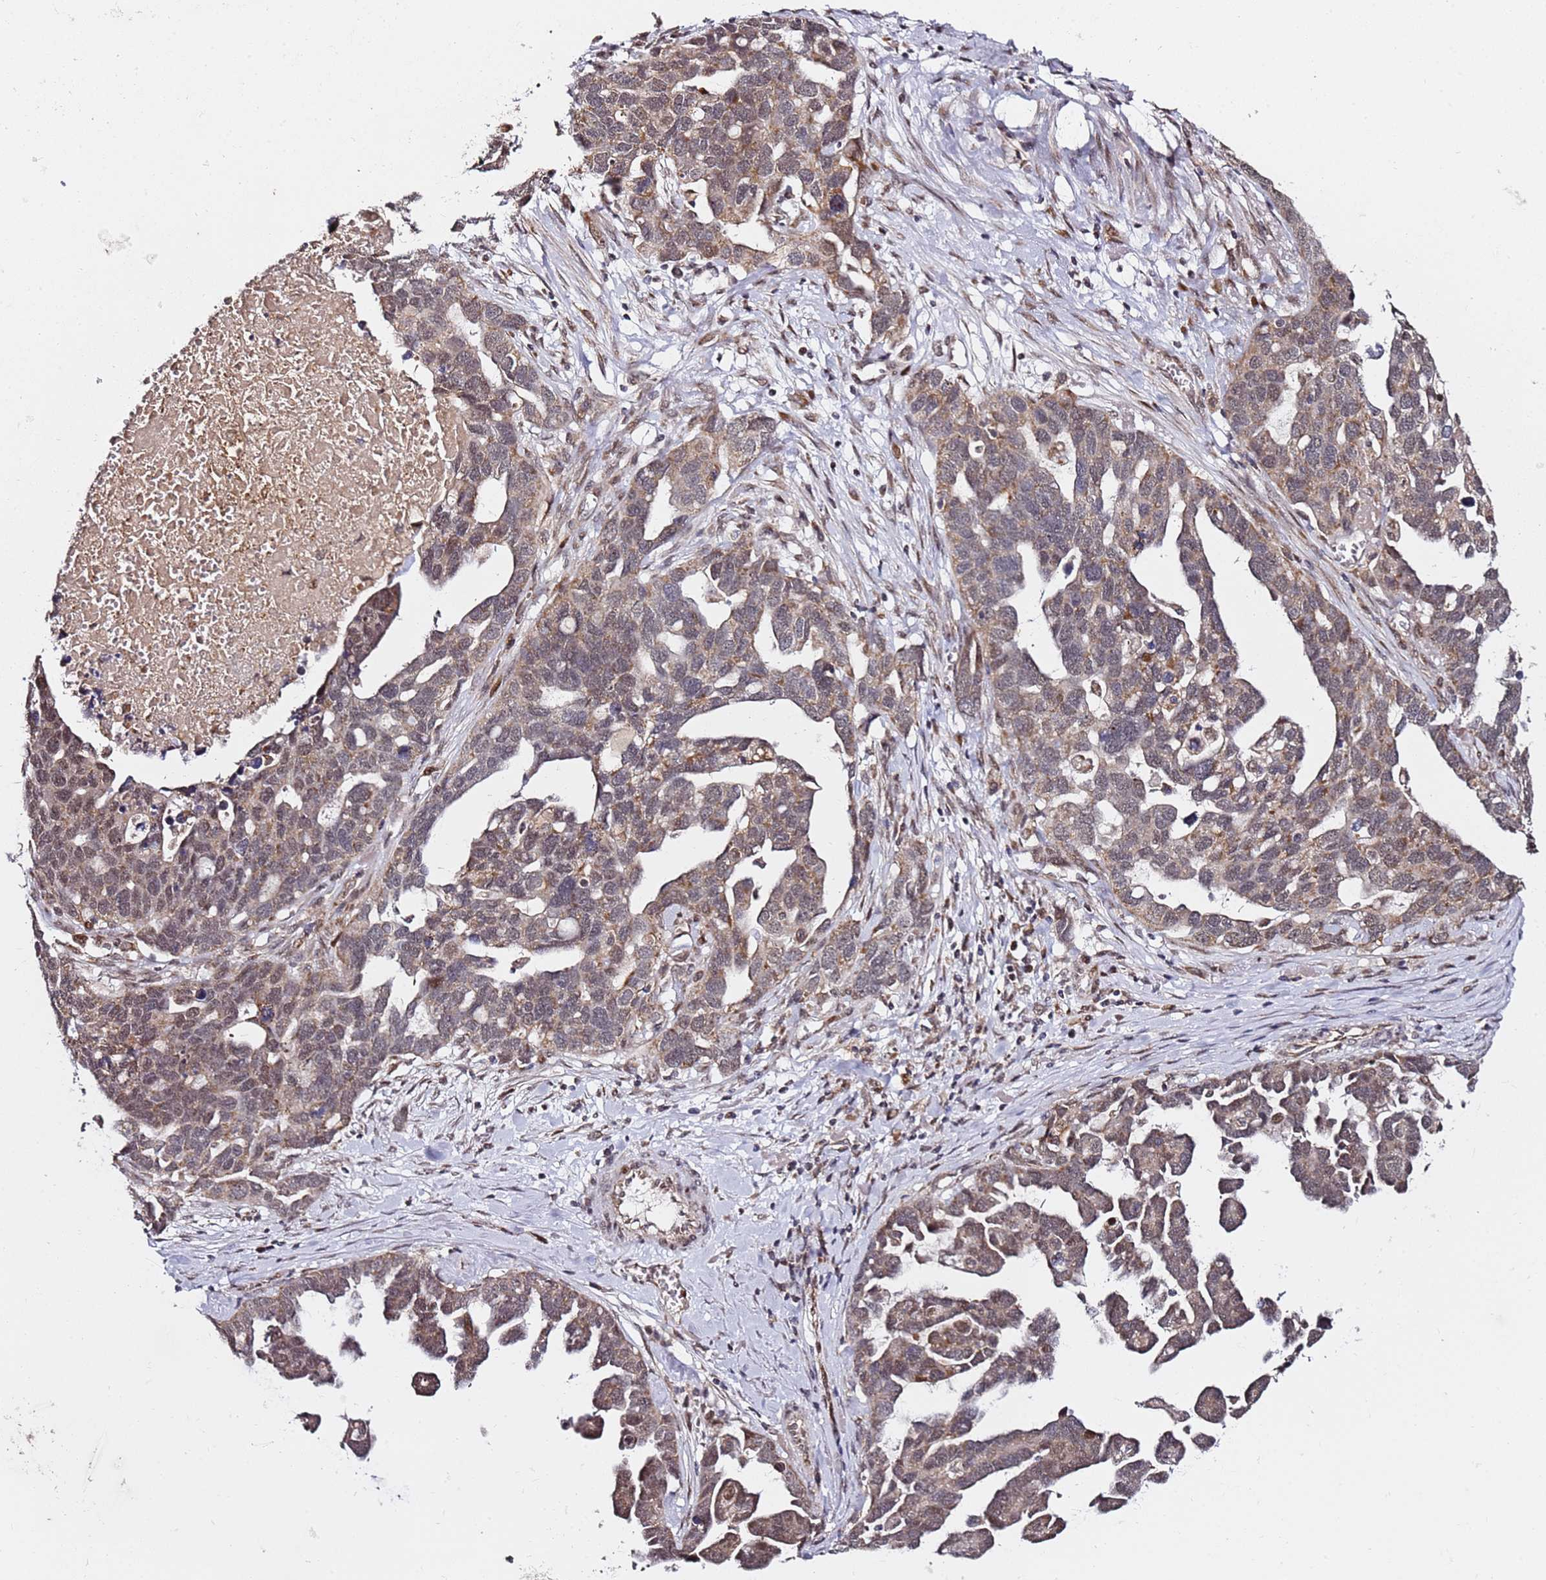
{"staining": {"intensity": "moderate", "quantity": "25%-75%", "location": "cytoplasmic/membranous,nuclear"}, "tissue": "ovarian cancer", "cell_type": "Tumor cells", "image_type": "cancer", "snomed": [{"axis": "morphology", "description": "Cystadenocarcinoma, serous, NOS"}, {"axis": "topography", "description": "Ovary"}], "caption": "The micrograph demonstrates a brown stain indicating the presence of a protein in the cytoplasmic/membranous and nuclear of tumor cells in ovarian cancer (serous cystadenocarcinoma). The protein is shown in brown color, while the nuclei are stained blue.", "gene": "TP53AIP1", "patient": {"sex": "female", "age": 54}}